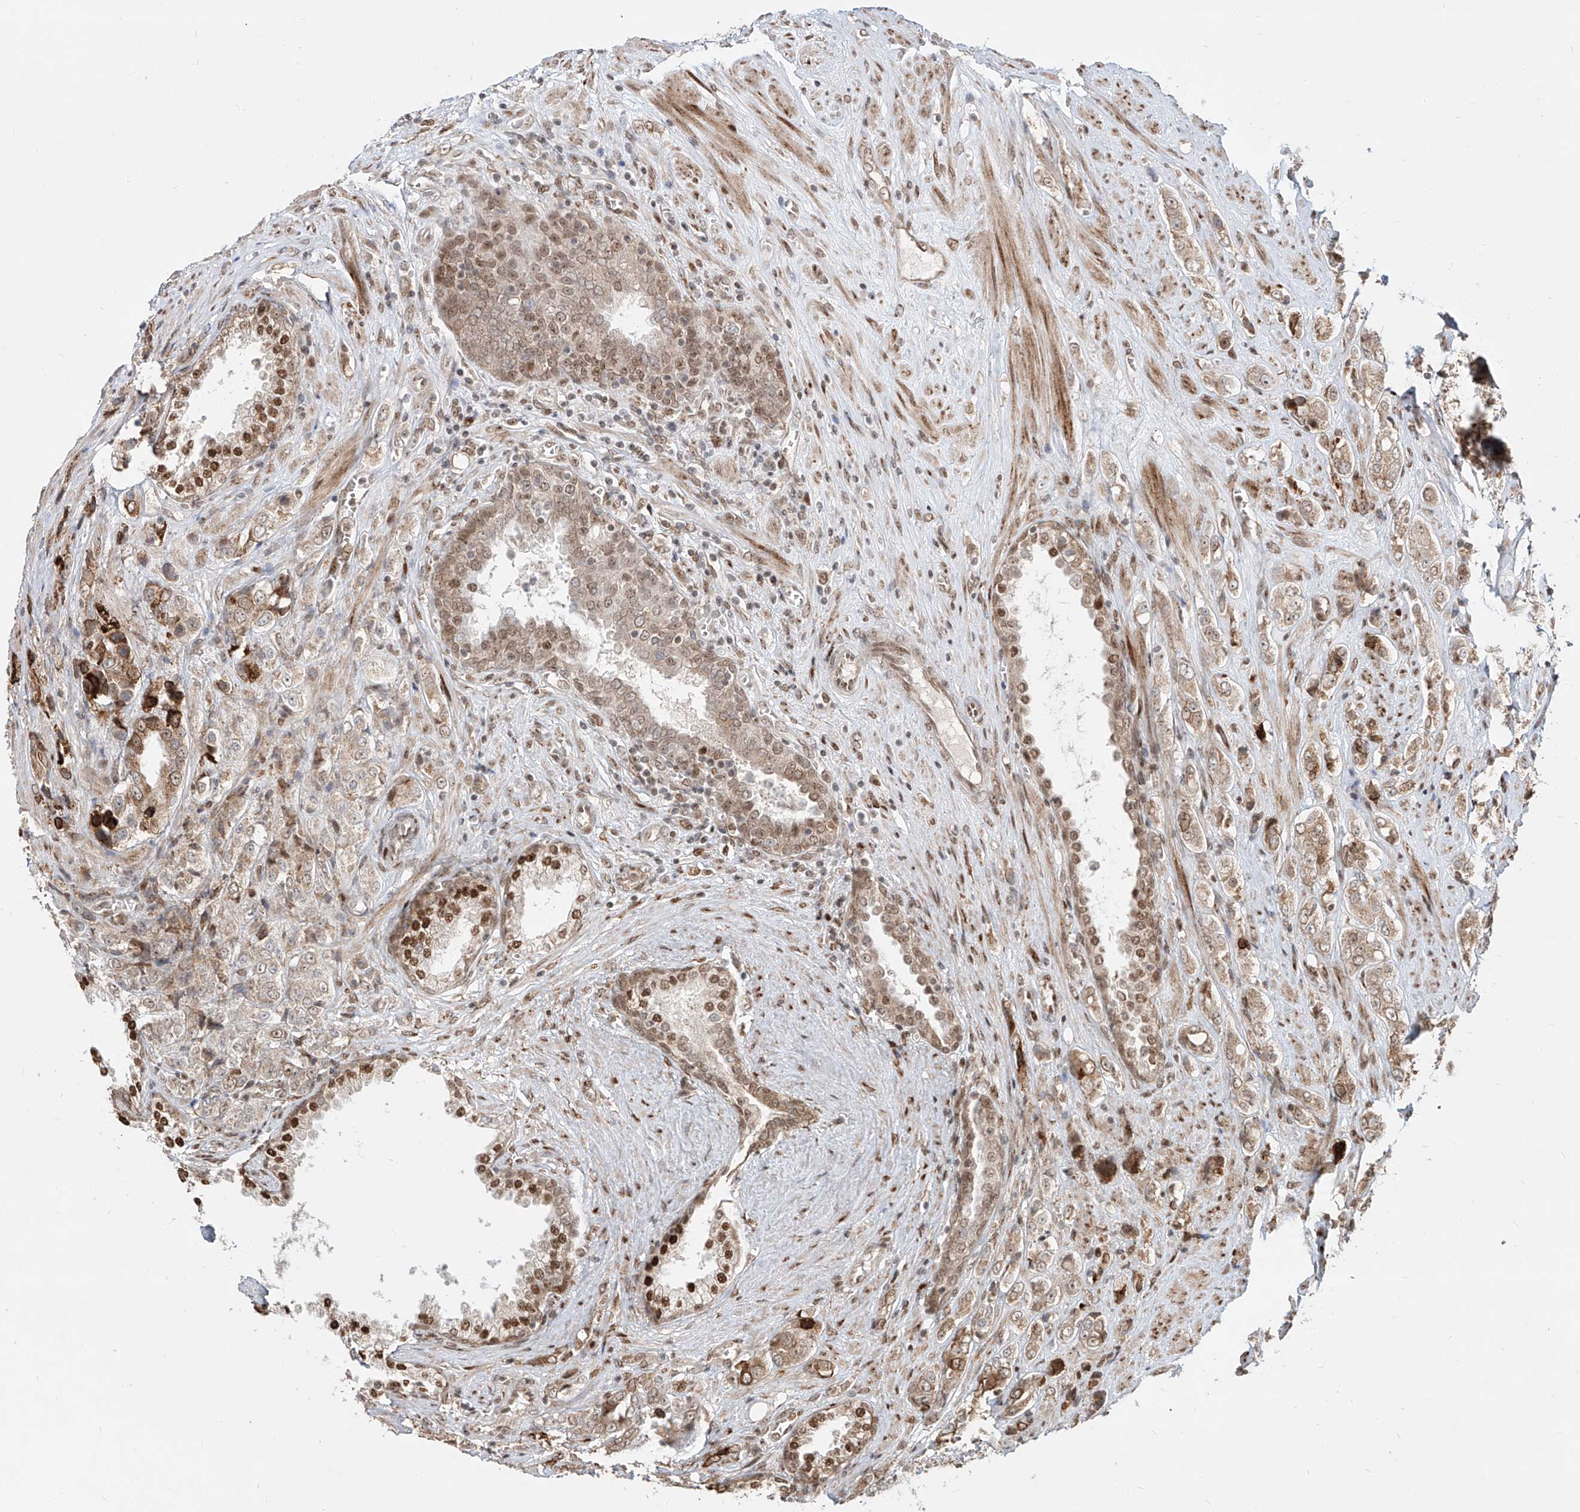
{"staining": {"intensity": "moderate", "quantity": ">75%", "location": "nuclear"}, "tissue": "prostate cancer", "cell_type": "Tumor cells", "image_type": "cancer", "snomed": [{"axis": "morphology", "description": "Adenocarcinoma, High grade"}, {"axis": "topography", "description": "Prostate"}], "caption": "DAB immunohistochemical staining of high-grade adenocarcinoma (prostate) displays moderate nuclear protein staining in approximately >75% of tumor cells.", "gene": "ZNF710", "patient": {"sex": "male", "age": 61}}